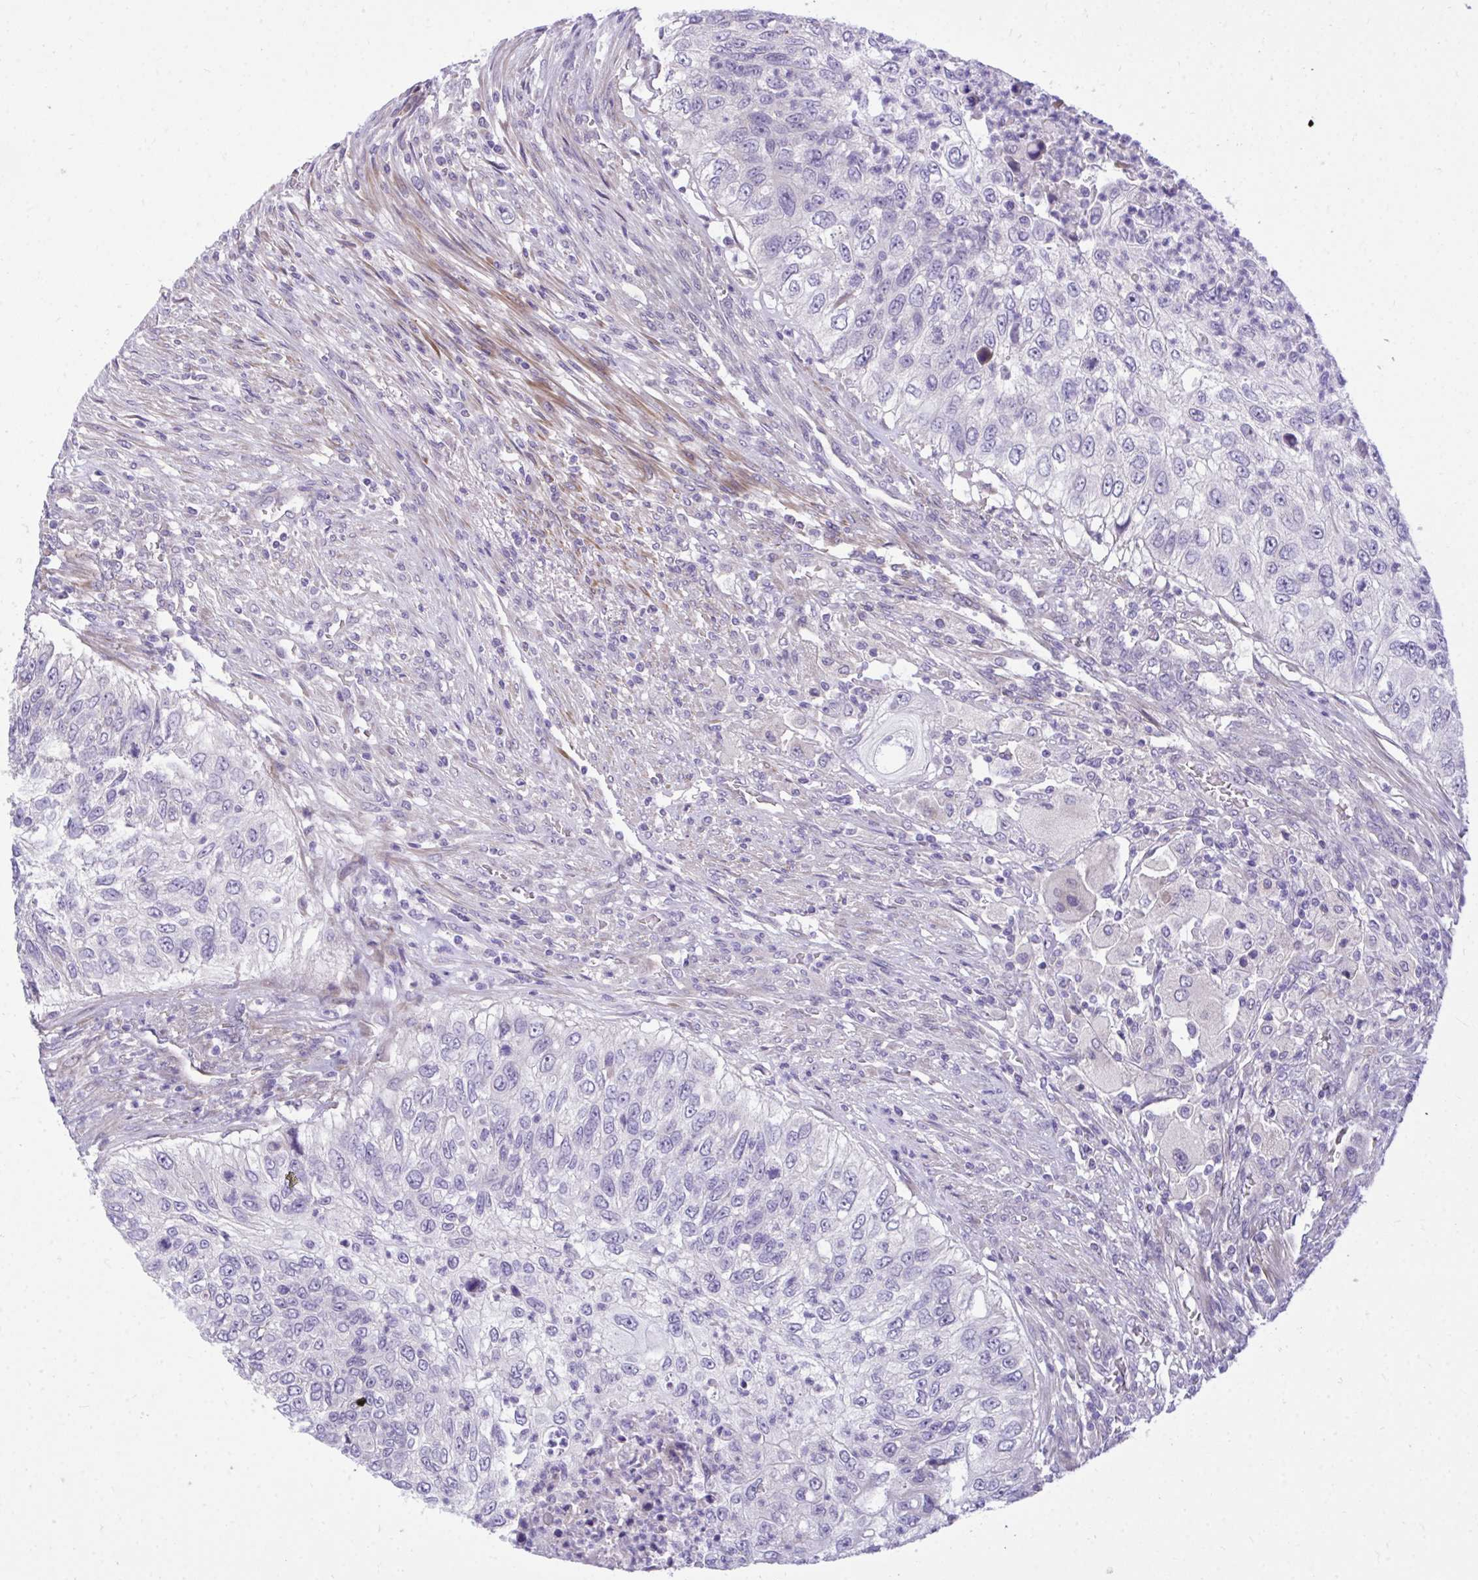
{"staining": {"intensity": "negative", "quantity": "none", "location": "none"}, "tissue": "urothelial cancer", "cell_type": "Tumor cells", "image_type": "cancer", "snomed": [{"axis": "morphology", "description": "Urothelial carcinoma, High grade"}, {"axis": "topography", "description": "Urinary bladder"}], "caption": "This is an immunohistochemistry image of human urothelial carcinoma (high-grade). There is no positivity in tumor cells.", "gene": "HMBOX1", "patient": {"sex": "female", "age": 60}}